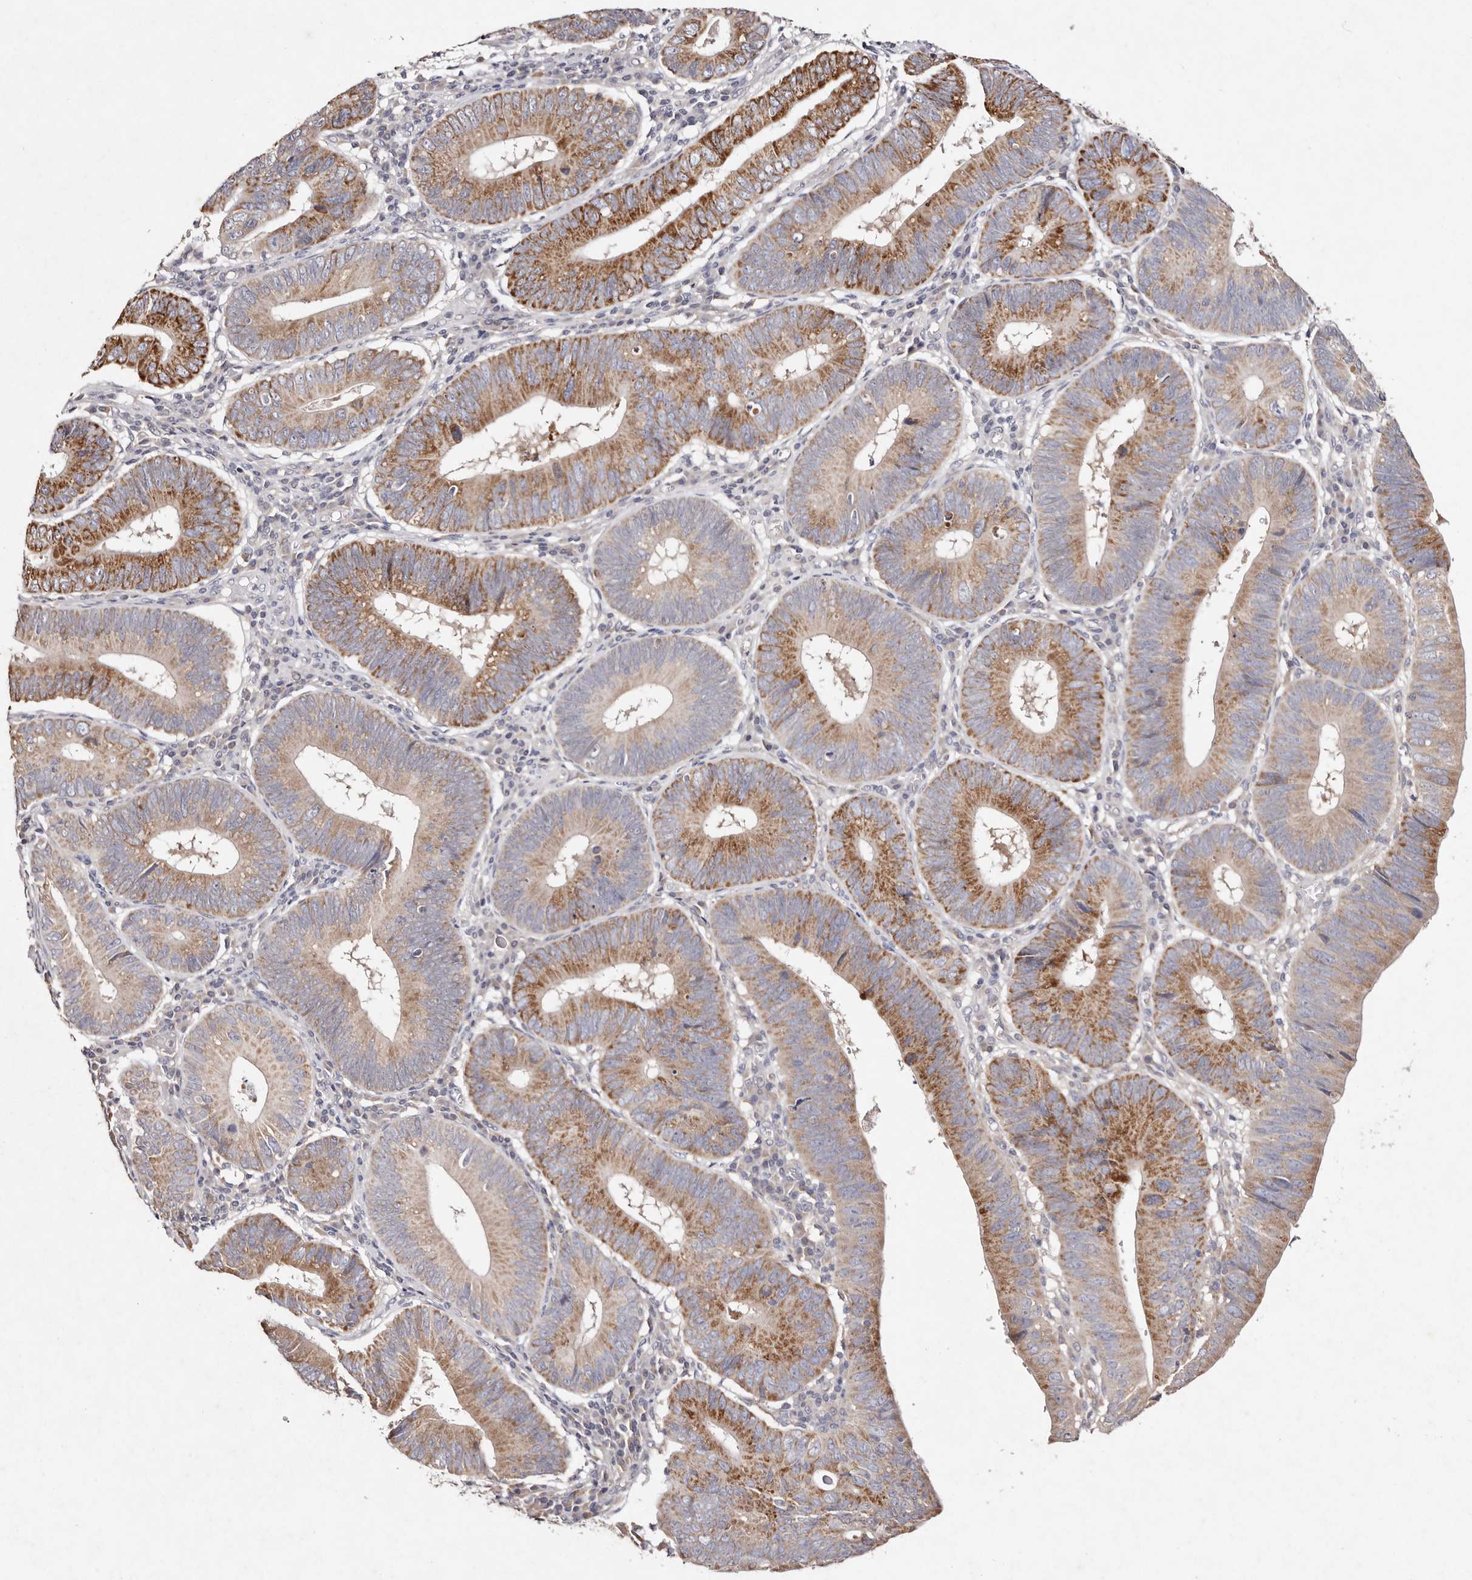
{"staining": {"intensity": "moderate", "quantity": ">75%", "location": "cytoplasmic/membranous"}, "tissue": "stomach cancer", "cell_type": "Tumor cells", "image_type": "cancer", "snomed": [{"axis": "morphology", "description": "Adenocarcinoma, NOS"}, {"axis": "topography", "description": "Stomach"}], "caption": "Immunohistochemical staining of stomach cancer reveals medium levels of moderate cytoplasmic/membranous expression in approximately >75% of tumor cells. (brown staining indicates protein expression, while blue staining denotes nuclei).", "gene": "TSC2", "patient": {"sex": "male", "age": 59}}